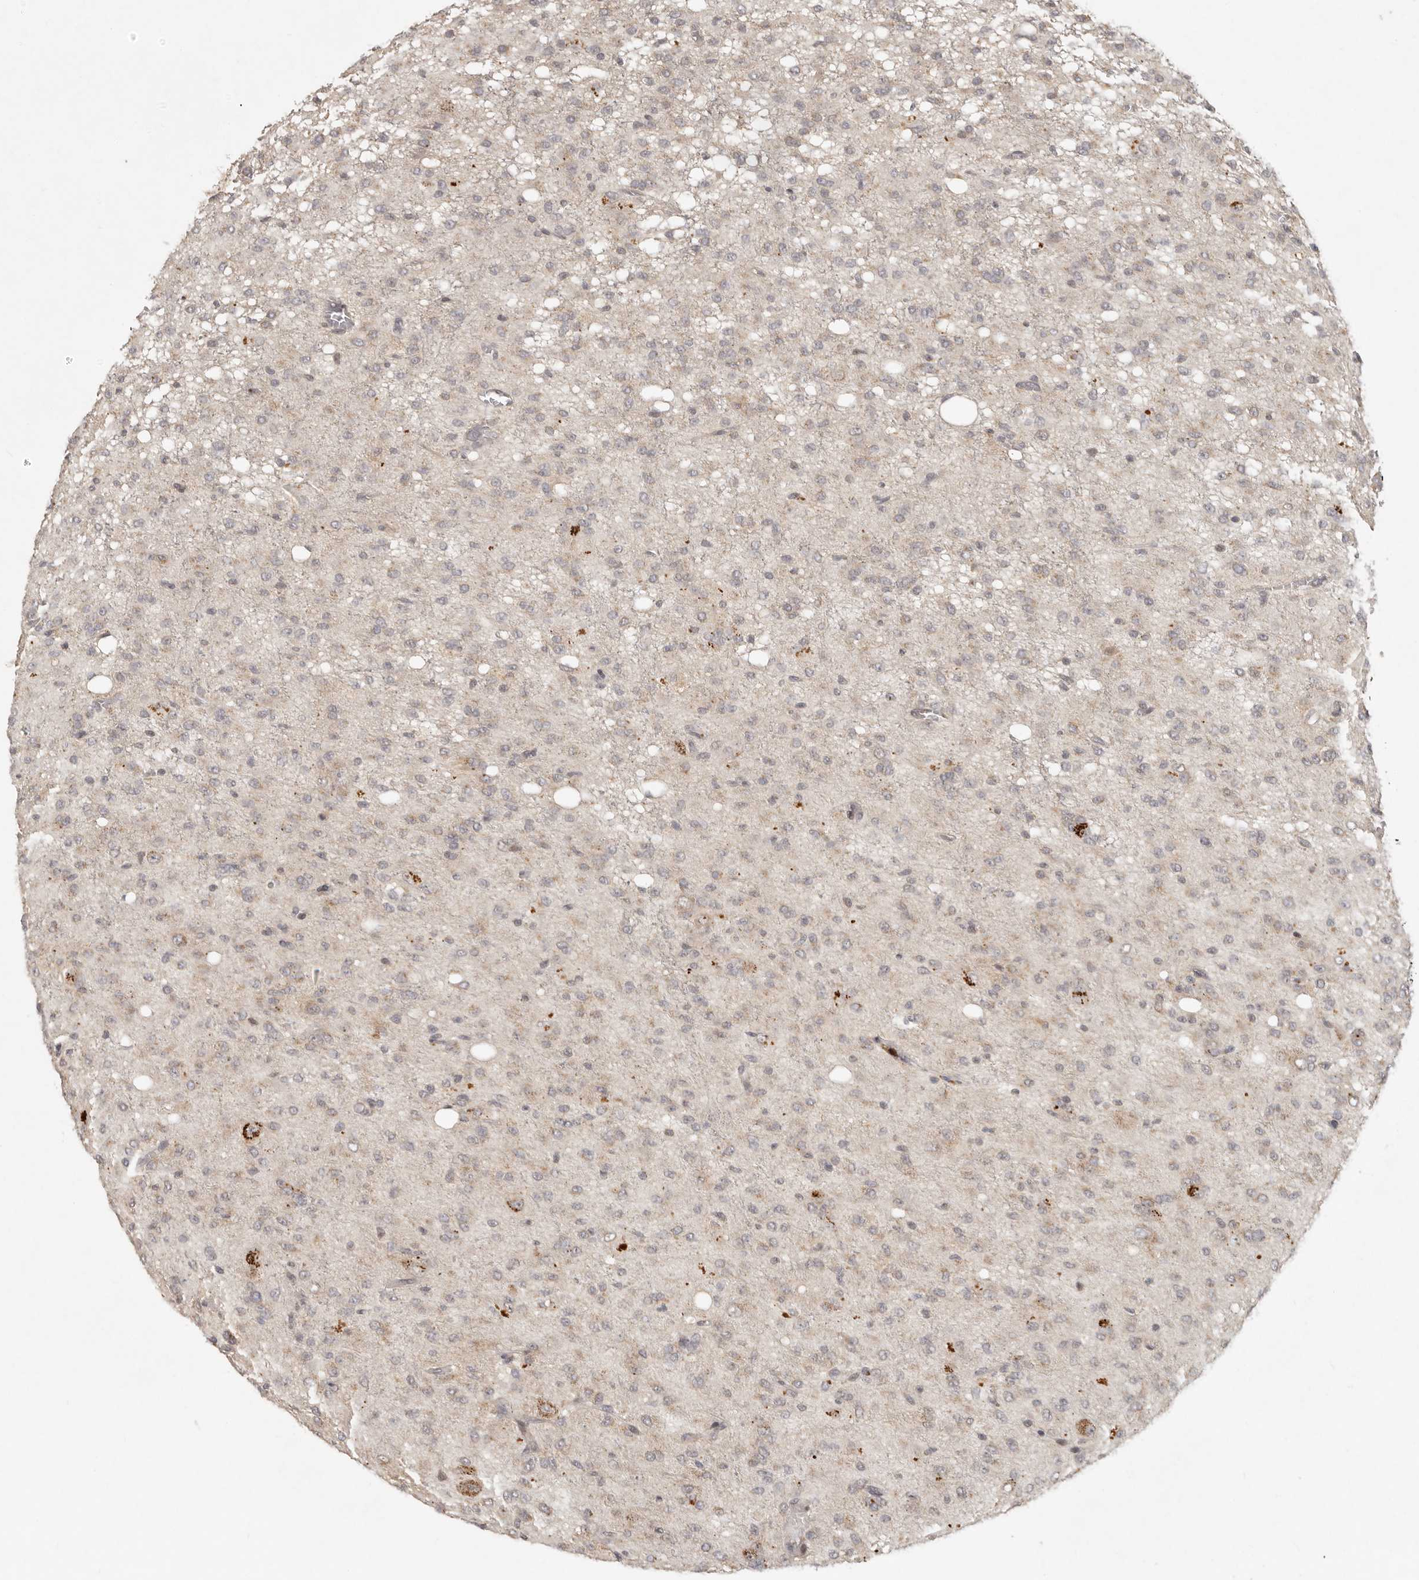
{"staining": {"intensity": "weak", "quantity": "25%-75%", "location": "cytoplasmic/membranous"}, "tissue": "glioma", "cell_type": "Tumor cells", "image_type": "cancer", "snomed": [{"axis": "morphology", "description": "Glioma, malignant, High grade"}, {"axis": "topography", "description": "Brain"}], "caption": "Weak cytoplasmic/membranous protein positivity is appreciated in approximately 25%-75% of tumor cells in malignant high-grade glioma.", "gene": "LRRC75A", "patient": {"sex": "female", "age": 59}}